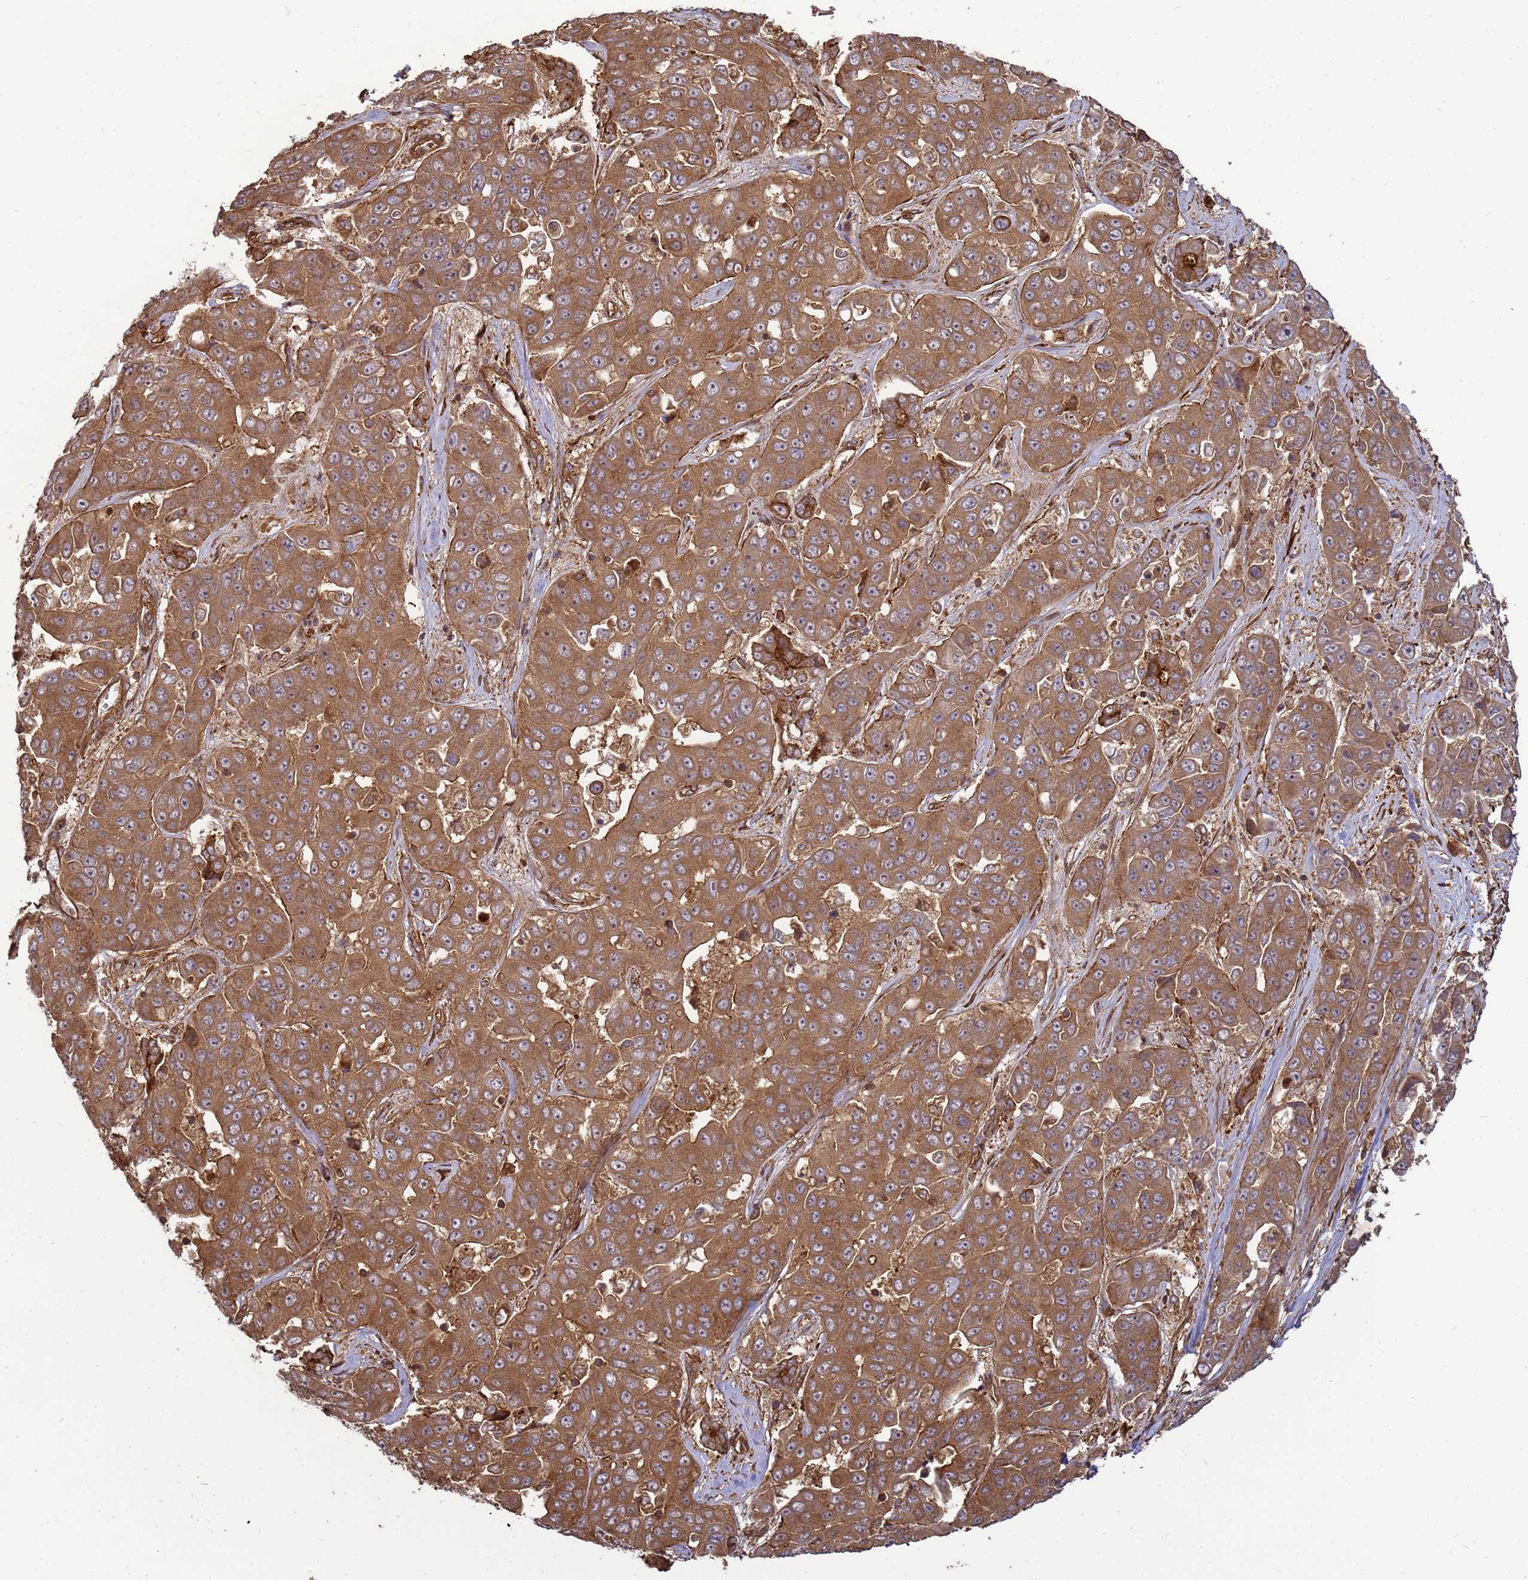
{"staining": {"intensity": "moderate", "quantity": ">75%", "location": "cytoplasmic/membranous"}, "tissue": "liver cancer", "cell_type": "Tumor cells", "image_type": "cancer", "snomed": [{"axis": "morphology", "description": "Cholangiocarcinoma"}, {"axis": "topography", "description": "Liver"}], "caption": "Liver cancer was stained to show a protein in brown. There is medium levels of moderate cytoplasmic/membranous staining in approximately >75% of tumor cells.", "gene": "CNOT1", "patient": {"sex": "female", "age": 52}}